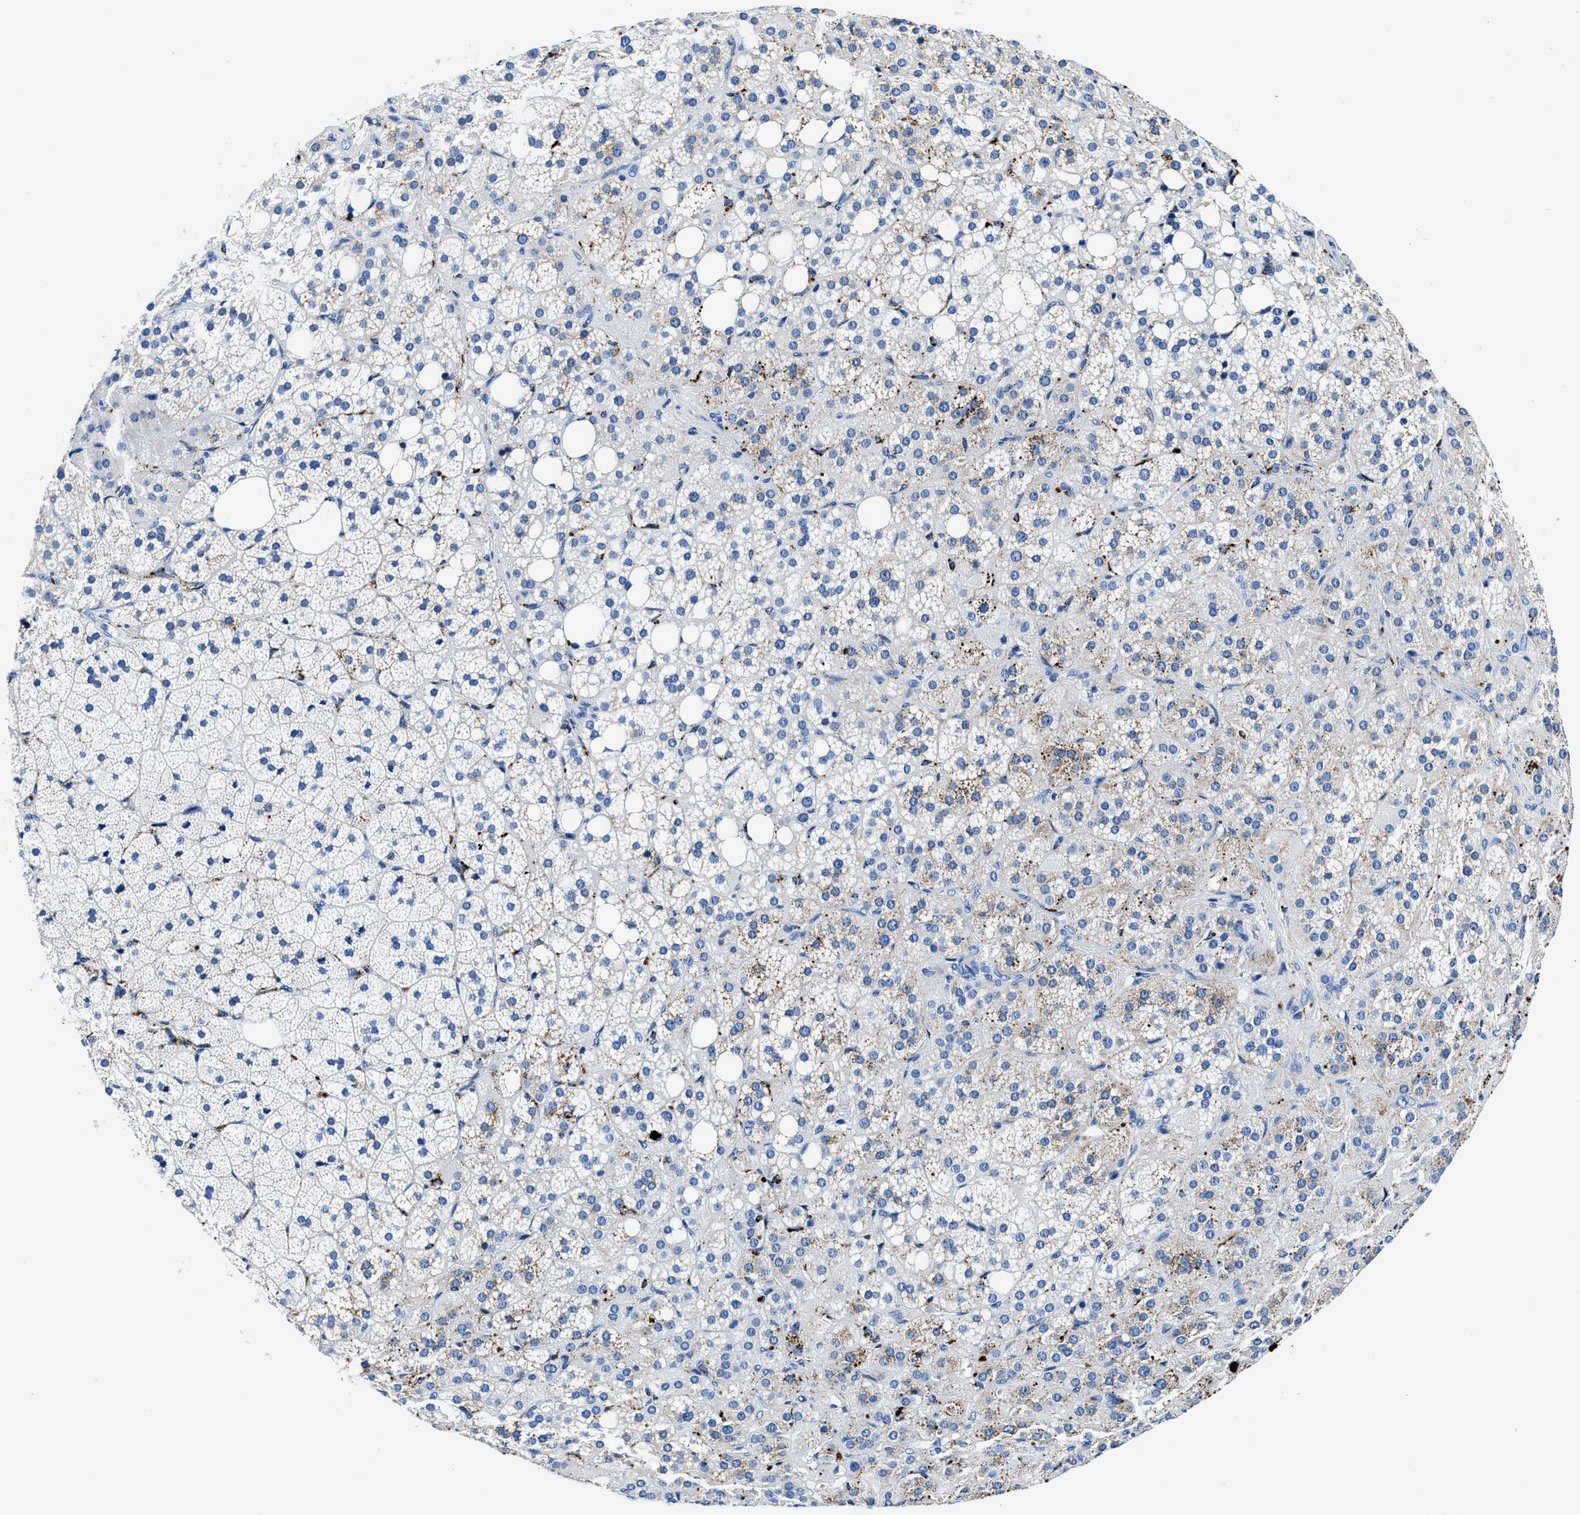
{"staining": {"intensity": "strong", "quantity": "25%-75%", "location": "cytoplasmic/membranous"}, "tissue": "adrenal gland", "cell_type": "Glandular cells", "image_type": "normal", "snomed": [{"axis": "morphology", "description": "Normal tissue, NOS"}, {"axis": "topography", "description": "Adrenal gland"}], "caption": "Protein expression analysis of normal human adrenal gland reveals strong cytoplasmic/membranous staining in about 25%-75% of glandular cells. Nuclei are stained in blue.", "gene": "OR14K1", "patient": {"sex": "female", "age": 59}}